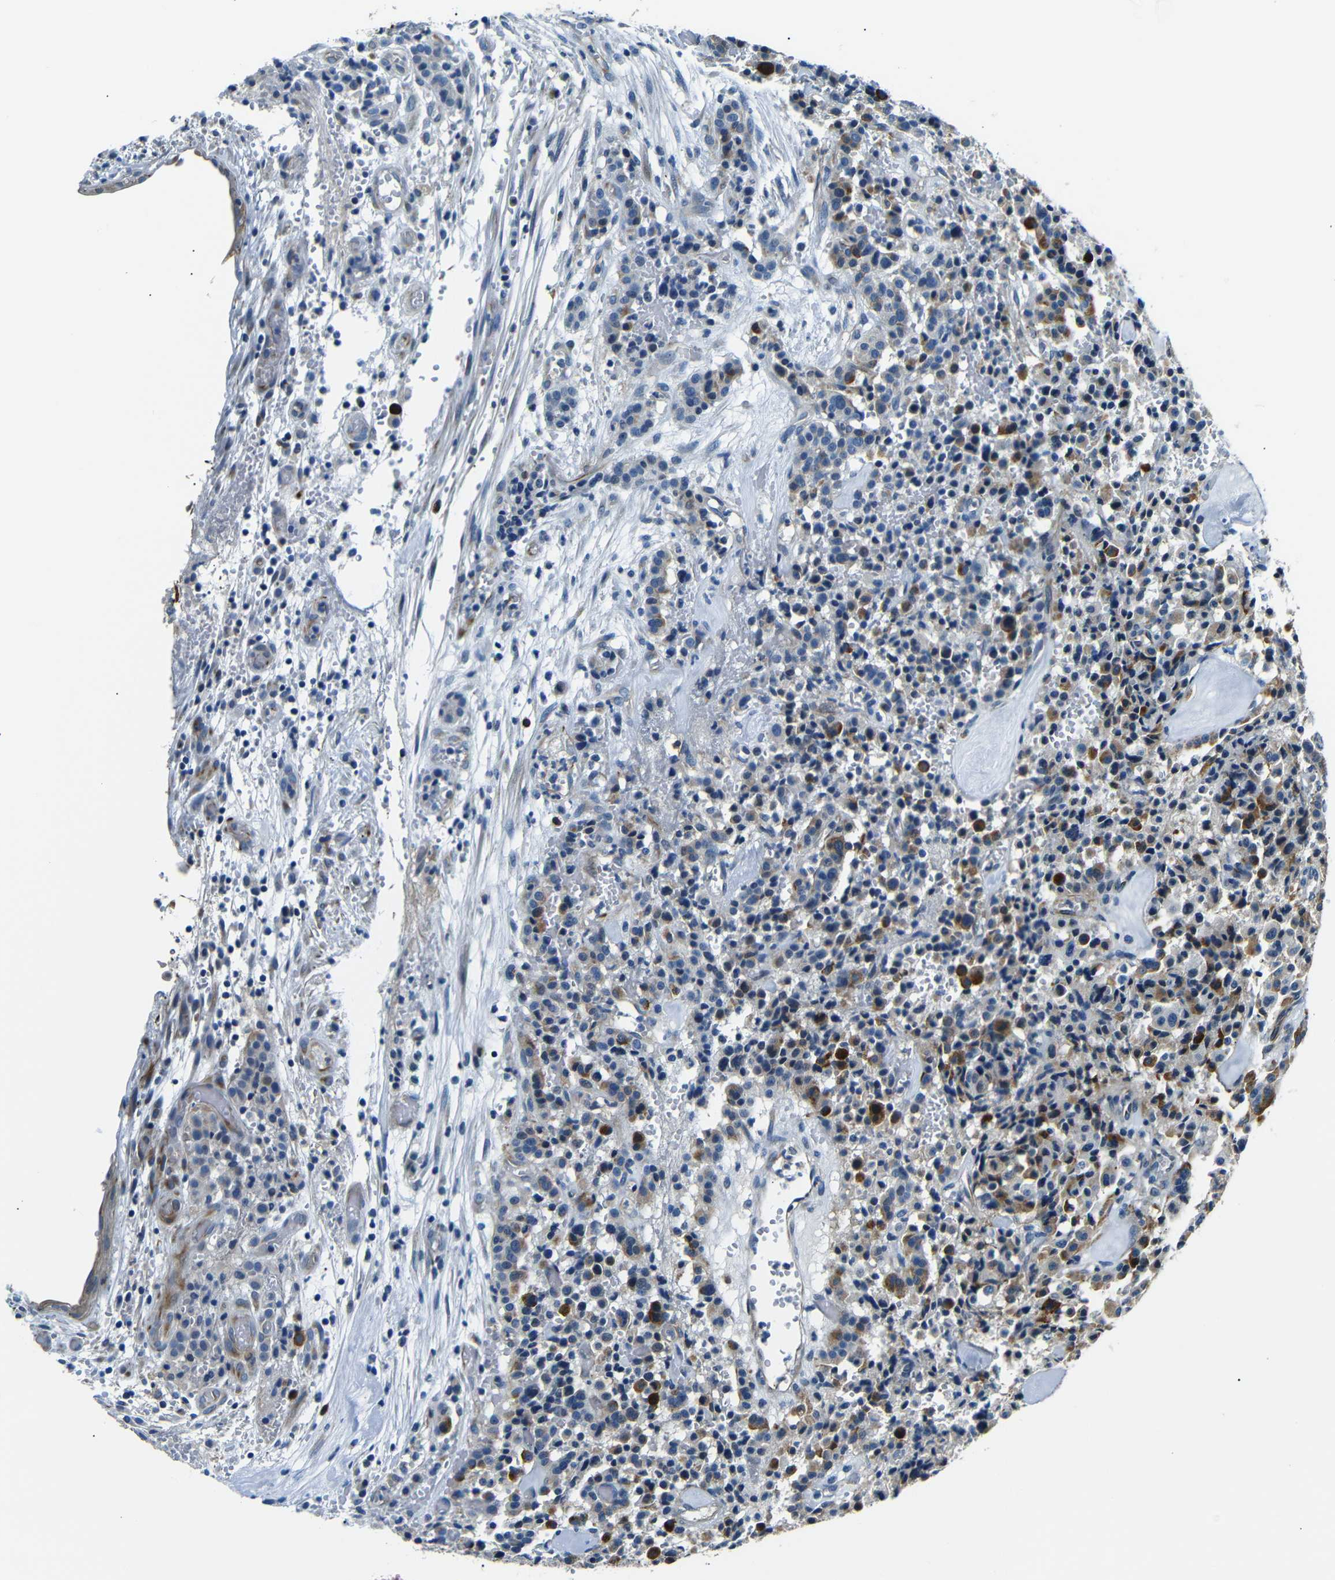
{"staining": {"intensity": "moderate", "quantity": "<25%", "location": "cytoplasmic/membranous"}, "tissue": "carcinoid", "cell_type": "Tumor cells", "image_type": "cancer", "snomed": [{"axis": "morphology", "description": "Carcinoid, malignant, NOS"}, {"axis": "topography", "description": "Lung"}], "caption": "Immunohistochemistry (IHC) photomicrograph of human carcinoid (malignant) stained for a protein (brown), which reveals low levels of moderate cytoplasmic/membranous expression in about <25% of tumor cells.", "gene": "TAFA1", "patient": {"sex": "male", "age": 30}}